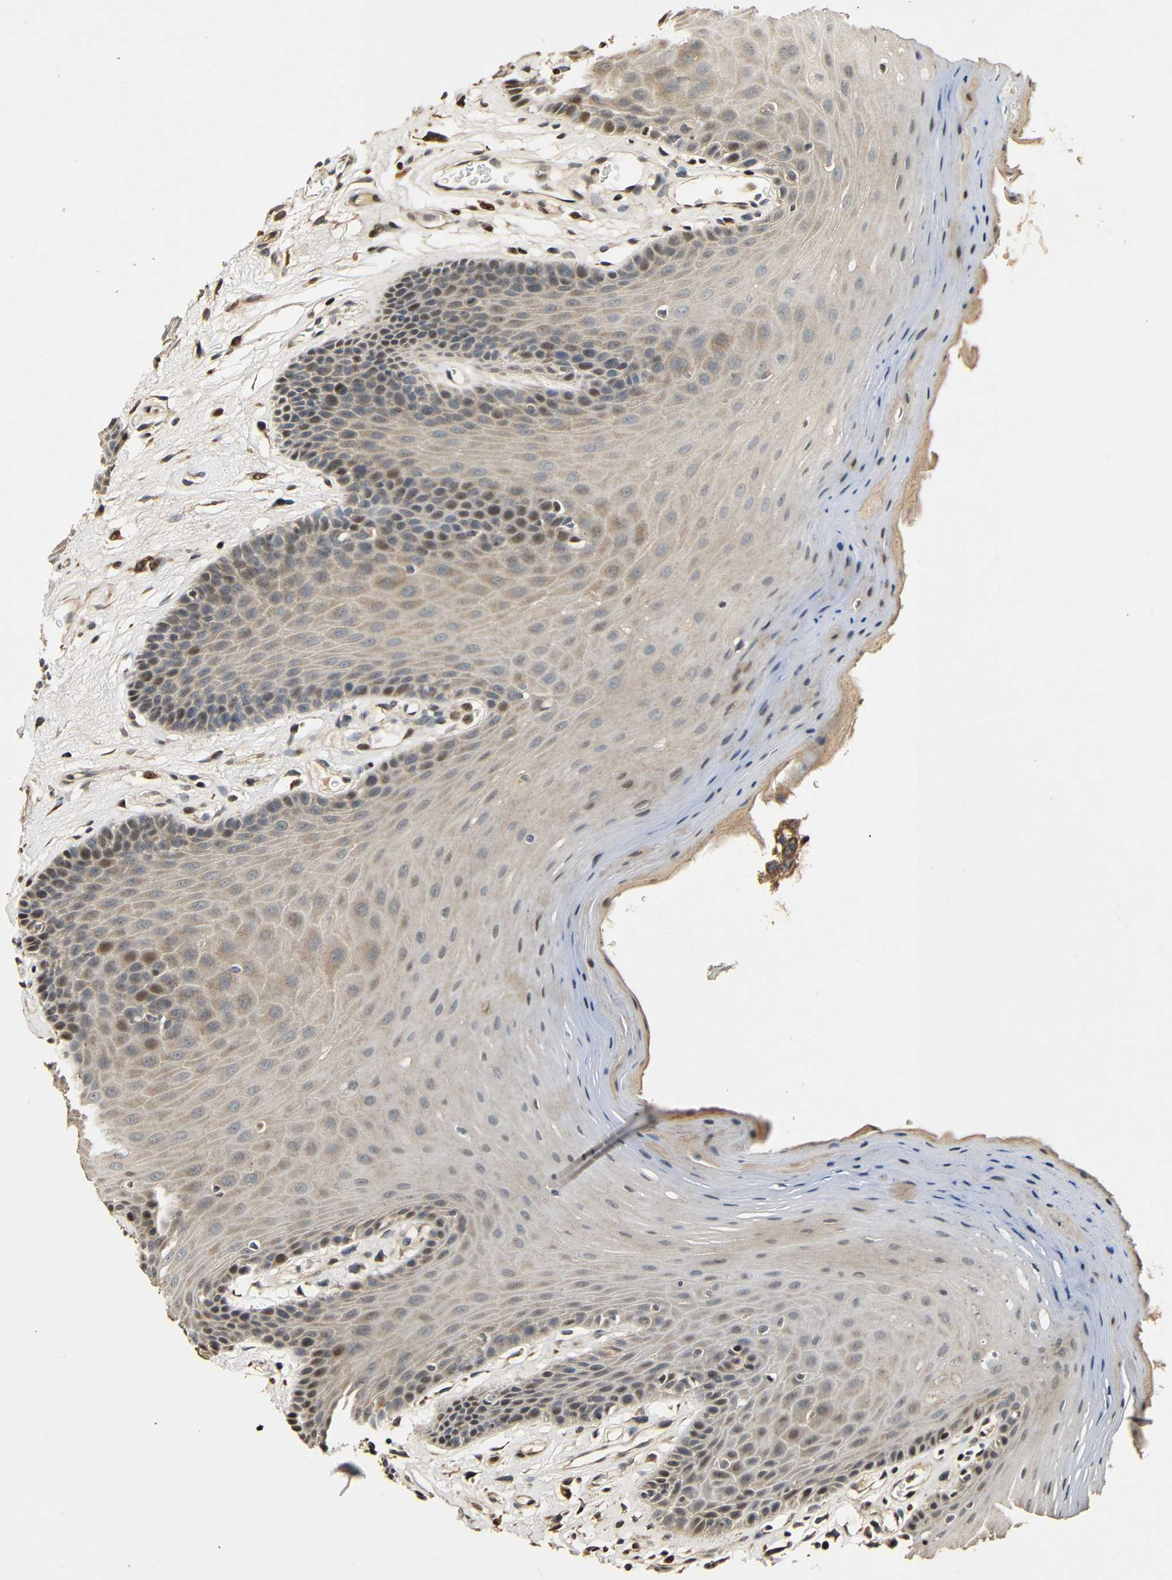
{"staining": {"intensity": "moderate", "quantity": "25%-75%", "location": "cytoplasmic/membranous,nuclear"}, "tissue": "oral mucosa", "cell_type": "Squamous epithelial cells", "image_type": "normal", "snomed": [{"axis": "morphology", "description": "Normal tissue, NOS"}, {"axis": "morphology", "description": "Squamous cell carcinoma, NOS"}, {"axis": "topography", "description": "Skeletal muscle"}, {"axis": "topography", "description": "Adipose tissue"}, {"axis": "topography", "description": "Vascular tissue"}, {"axis": "topography", "description": "Oral tissue"}, {"axis": "topography", "description": "Peripheral nerve tissue"}, {"axis": "topography", "description": "Head-Neck"}], "caption": "Normal oral mucosa reveals moderate cytoplasmic/membranous,nuclear expression in approximately 25%-75% of squamous epithelial cells The protein of interest is shown in brown color, while the nuclei are stained blue..", "gene": "KAZALD1", "patient": {"sex": "male", "age": 71}}